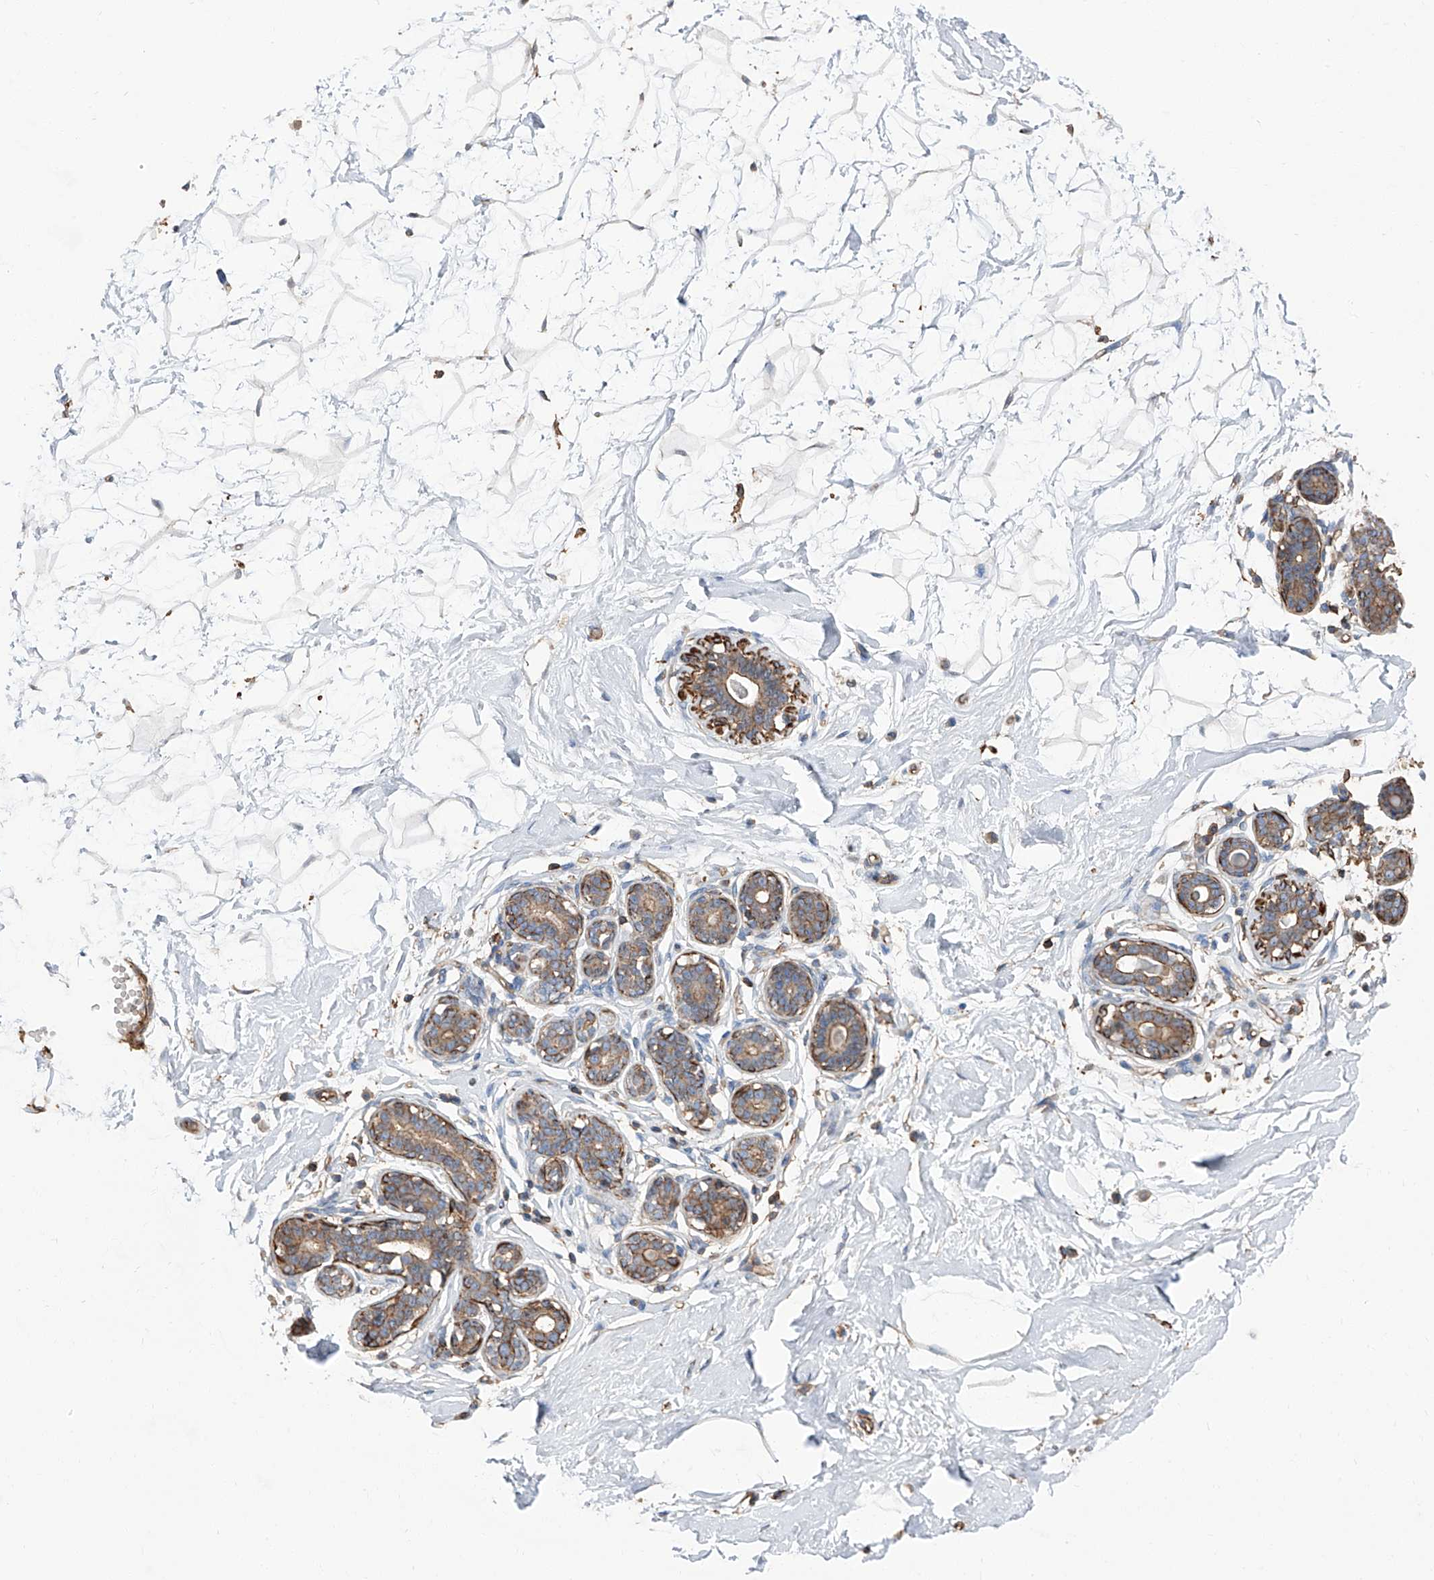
{"staining": {"intensity": "negative", "quantity": "none", "location": "none"}, "tissue": "breast", "cell_type": "Adipocytes", "image_type": "normal", "snomed": [{"axis": "morphology", "description": "Normal tissue, NOS"}, {"axis": "morphology", "description": "Adenoma, NOS"}, {"axis": "topography", "description": "Breast"}], "caption": "A micrograph of breast stained for a protein shows no brown staining in adipocytes. (Stains: DAB immunohistochemistry (IHC) with hematoxylin counter stain, Microscopy: brightfield microscopy at high magnification).", "gene": "PIEZO2", "patient": {"sex": "female", "age": 23}}